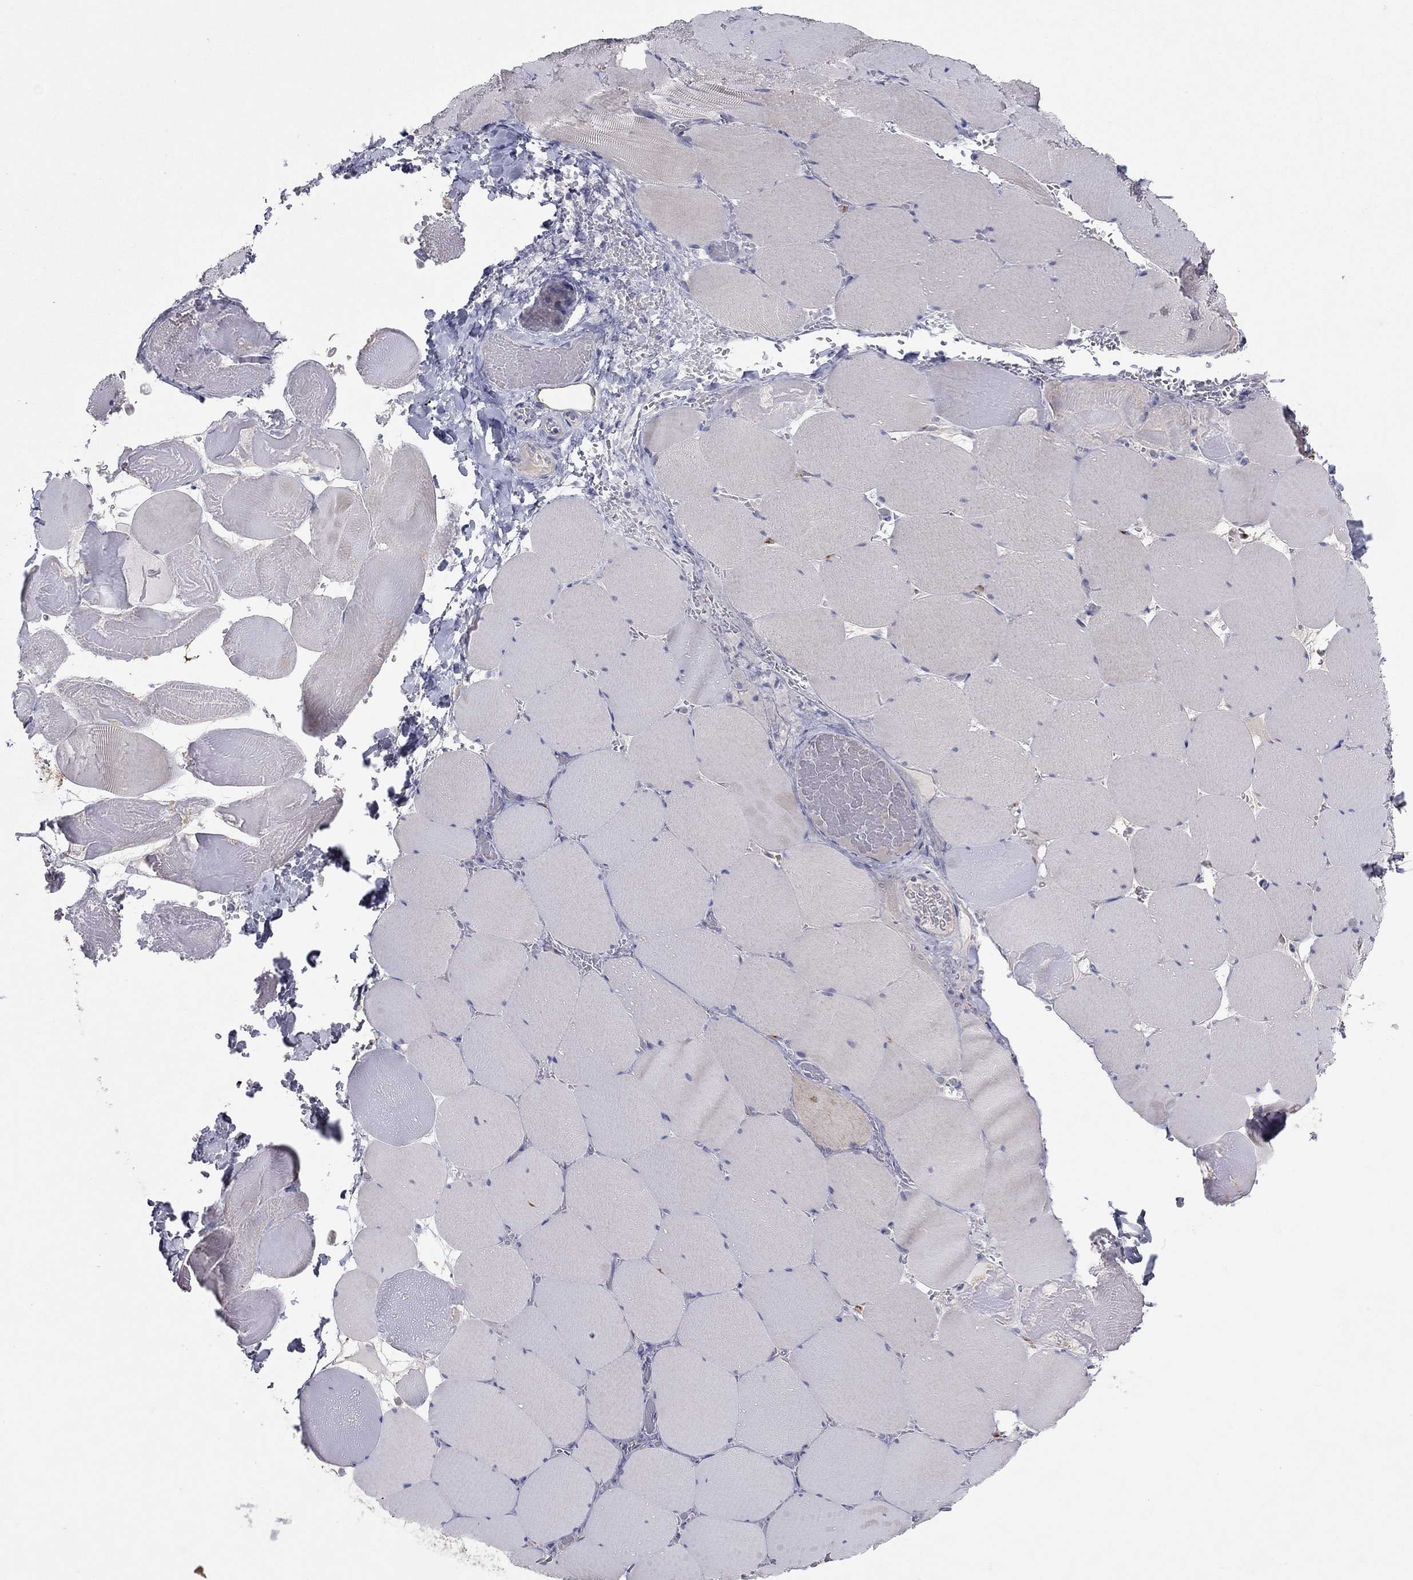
{"staining": {"intensity": "negative", "quantity": "none", "location": "none"}, "tissue": "skeletal muscle", "cell_type": "Myocytes", "image_type": "normal", "snomed": [{"axis": "morphology", "description": "Normal tissue, NOS"}, {"axis": "morphology", "description": "Malignant melanoma, Metastatic site"}, {"axis": "topography", "description": "Skeletal muscle"}], "caption": "Protein analysis of benign skeletal muscle shows no significant expression in myocytes.", "gene": "PTGDS", "patient": {"sex": "male", "age": 50}}